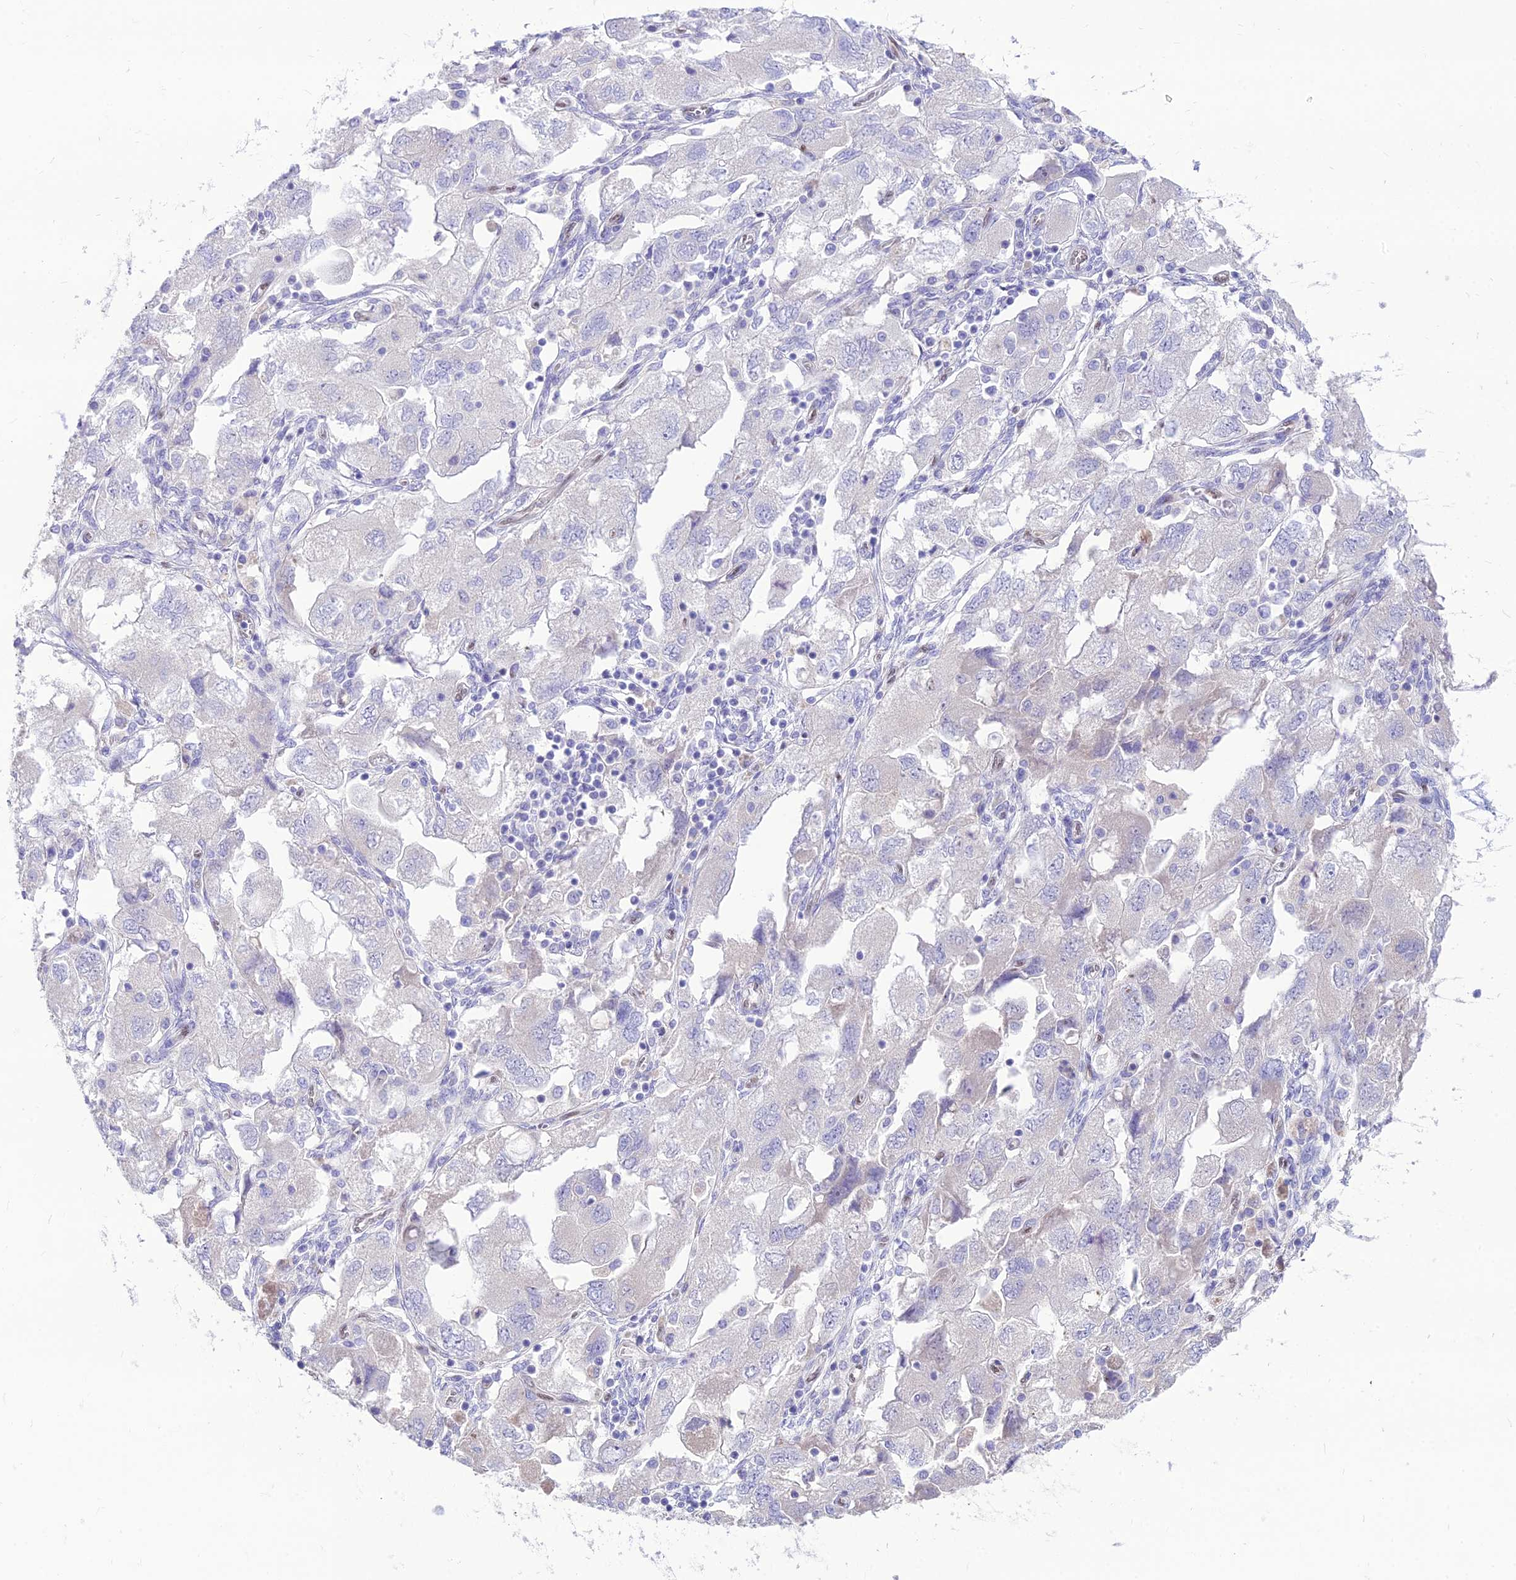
{"staining": {"intensity": "negative", "quantity": "none", "location": "none"}, "tissue": "ovarian cancer", "cell_type": "Tumor cells", "image_type": "cancer", "snomed": [{"axis": "morphology", "description": "Carcinoma, NOS"}, {"axis": "morphology", "description": "Cystadenocarcinoma, serous, NOS"}, {"axis": "topography", "description": "Ovary"}], "caption": "An immunohistochemistry histopathology image of ovarian cancer (carcinoma) is shown. There is no staining in tumor cells of ovarian cancer (carcinoma).", "gene": "NOVA2", "patient": {"sex": "female", "age": 69}}